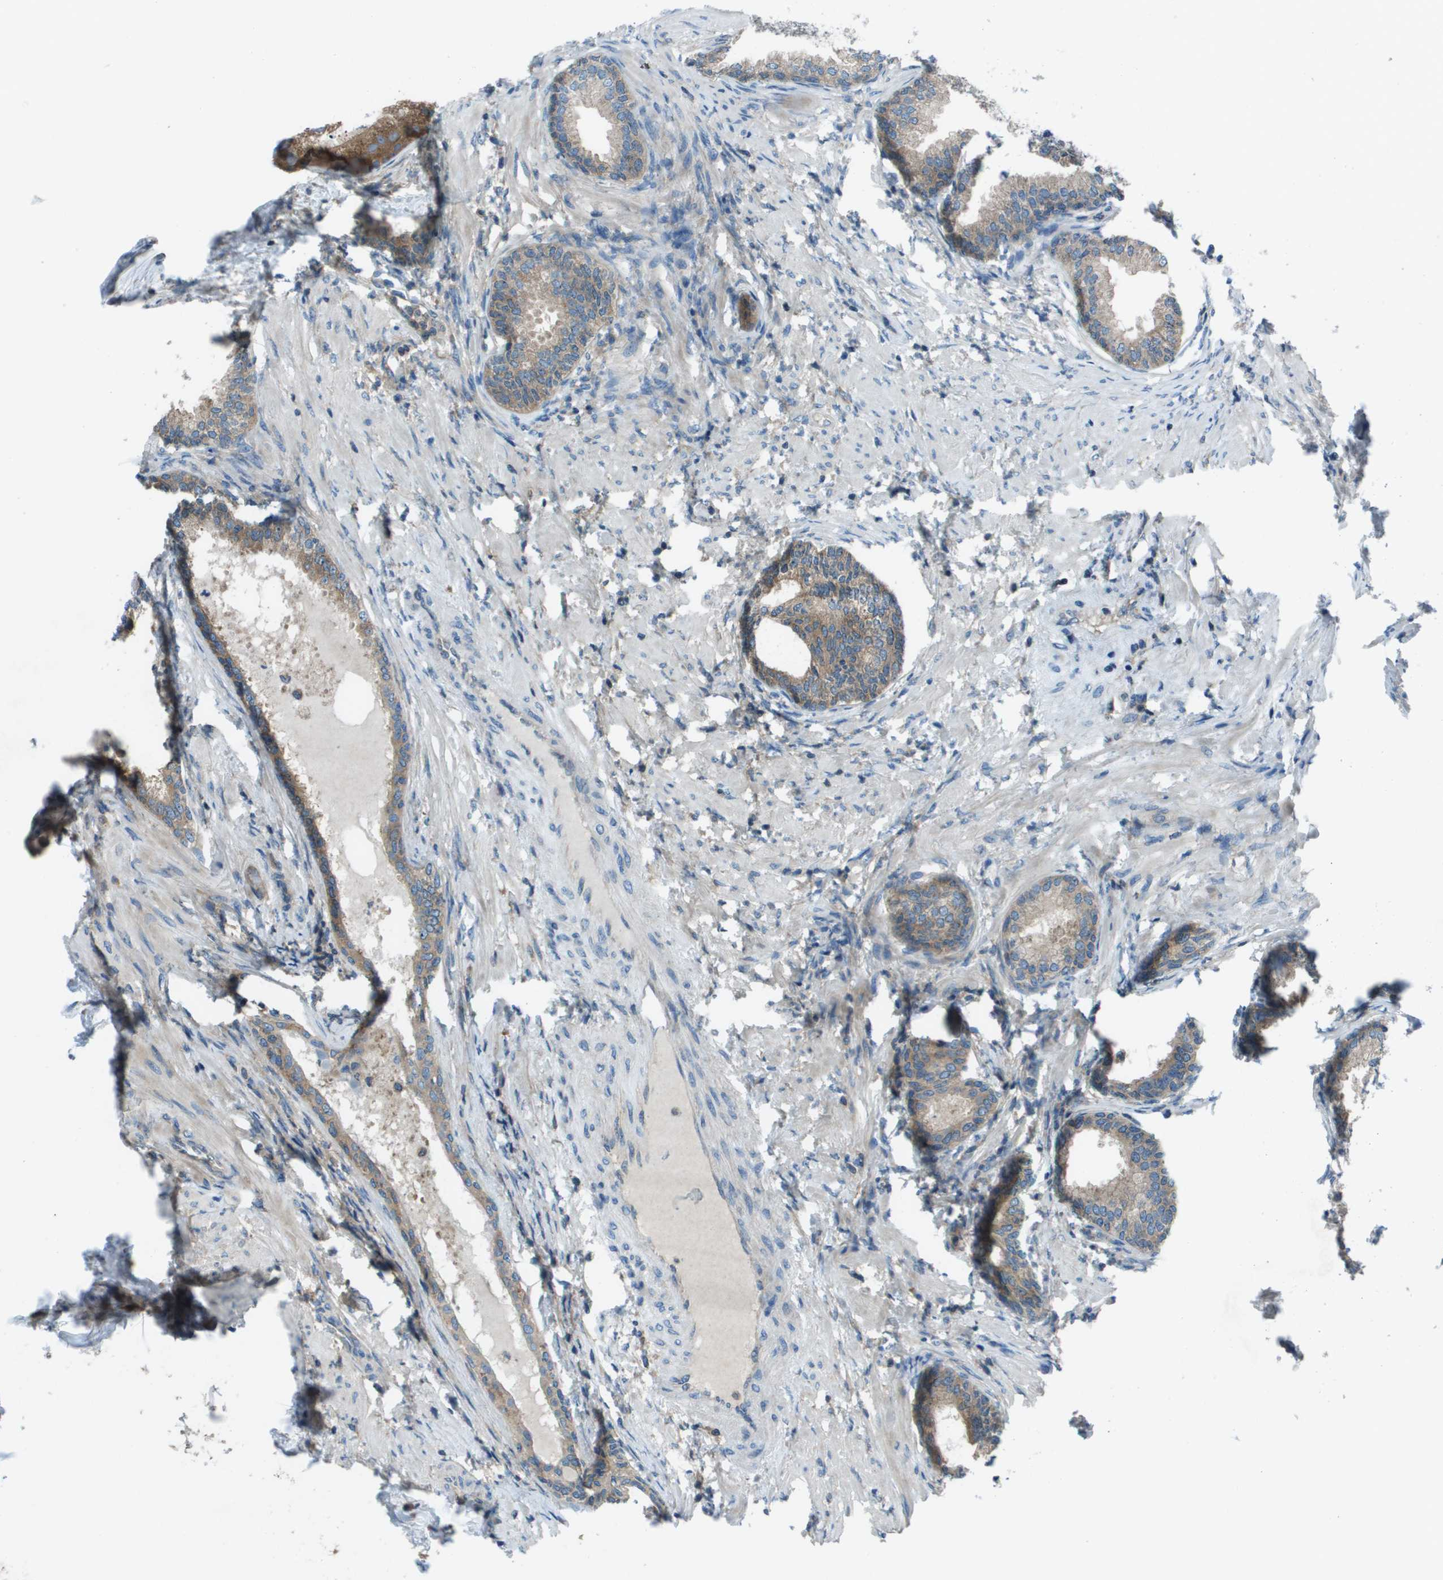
{"staining": {"intensity": "weak", "quantity": ">75%", "location": "cytoplasmic/membranous"}, "tissue": "prostate", "cell_type": "Glandular cells", "image_type": "normal", "snomed": [{"axis": "morphology", "description": "Normal tissue, NOS"}, {"axis": "topography", "description": "Prostate"}], "caption": "Immunohistochemistry (DAB) staining of benign human prostate shows weak cytoplasmic/membranous protein positivity in approximately >75% of glandular cells. Using DAB (3,3'-diaminobenzidine) (brown) and hematoxylin (blue) stains, captured at high magnification using brightfield microscopy.", "gene": "ARFGAP2", "patient": {"sex": "male", "age": 76}}